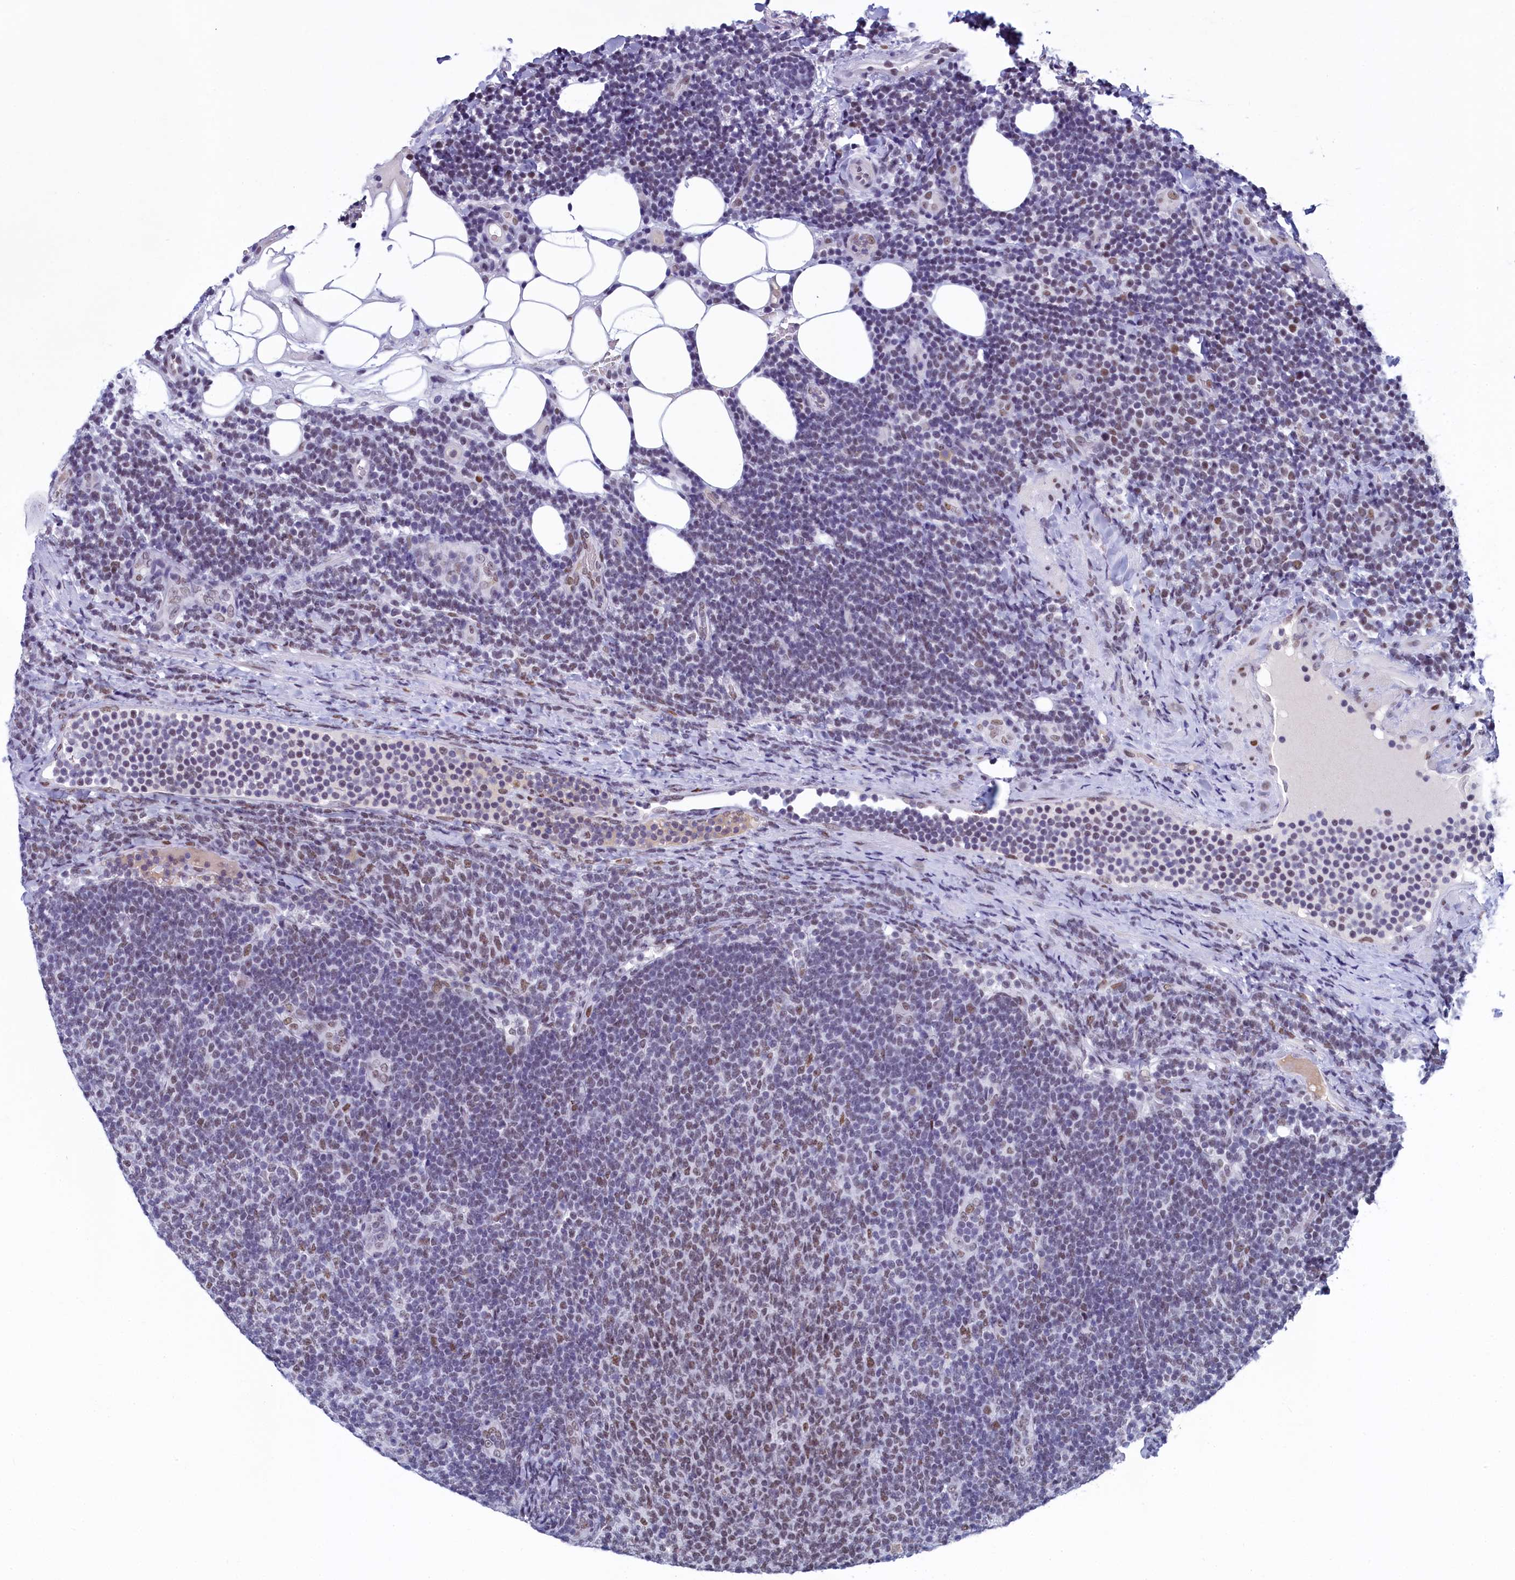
{"staining": {"intensity": "weak", "quantity": "25%-75%", "location": "nuclear"}, "tissue": "lymphoma", "cell_type": "Tumor cells", "image_type": "cancer", "snomed": [{"axis": "morphology", "description": "Malignant lymphoma, non-Hodgkin's type, Low grade"}, {"axis": "topography", "description": "Lymph node"}], "caption": "The photomicrograph displays a brown stain indicating the presence of a protein in the nuclear of tumor cells in low-grade malignant lymphoma, non-Hodgkin's type. The protein is stained brown, and the nuclei are stained in blue (DAB (3,3'-diaminobenzidine) IHC with brightfield microscopy, high magnification).", "gene": "SUGP2", "patient": {"sex": "male", "age": 66}}